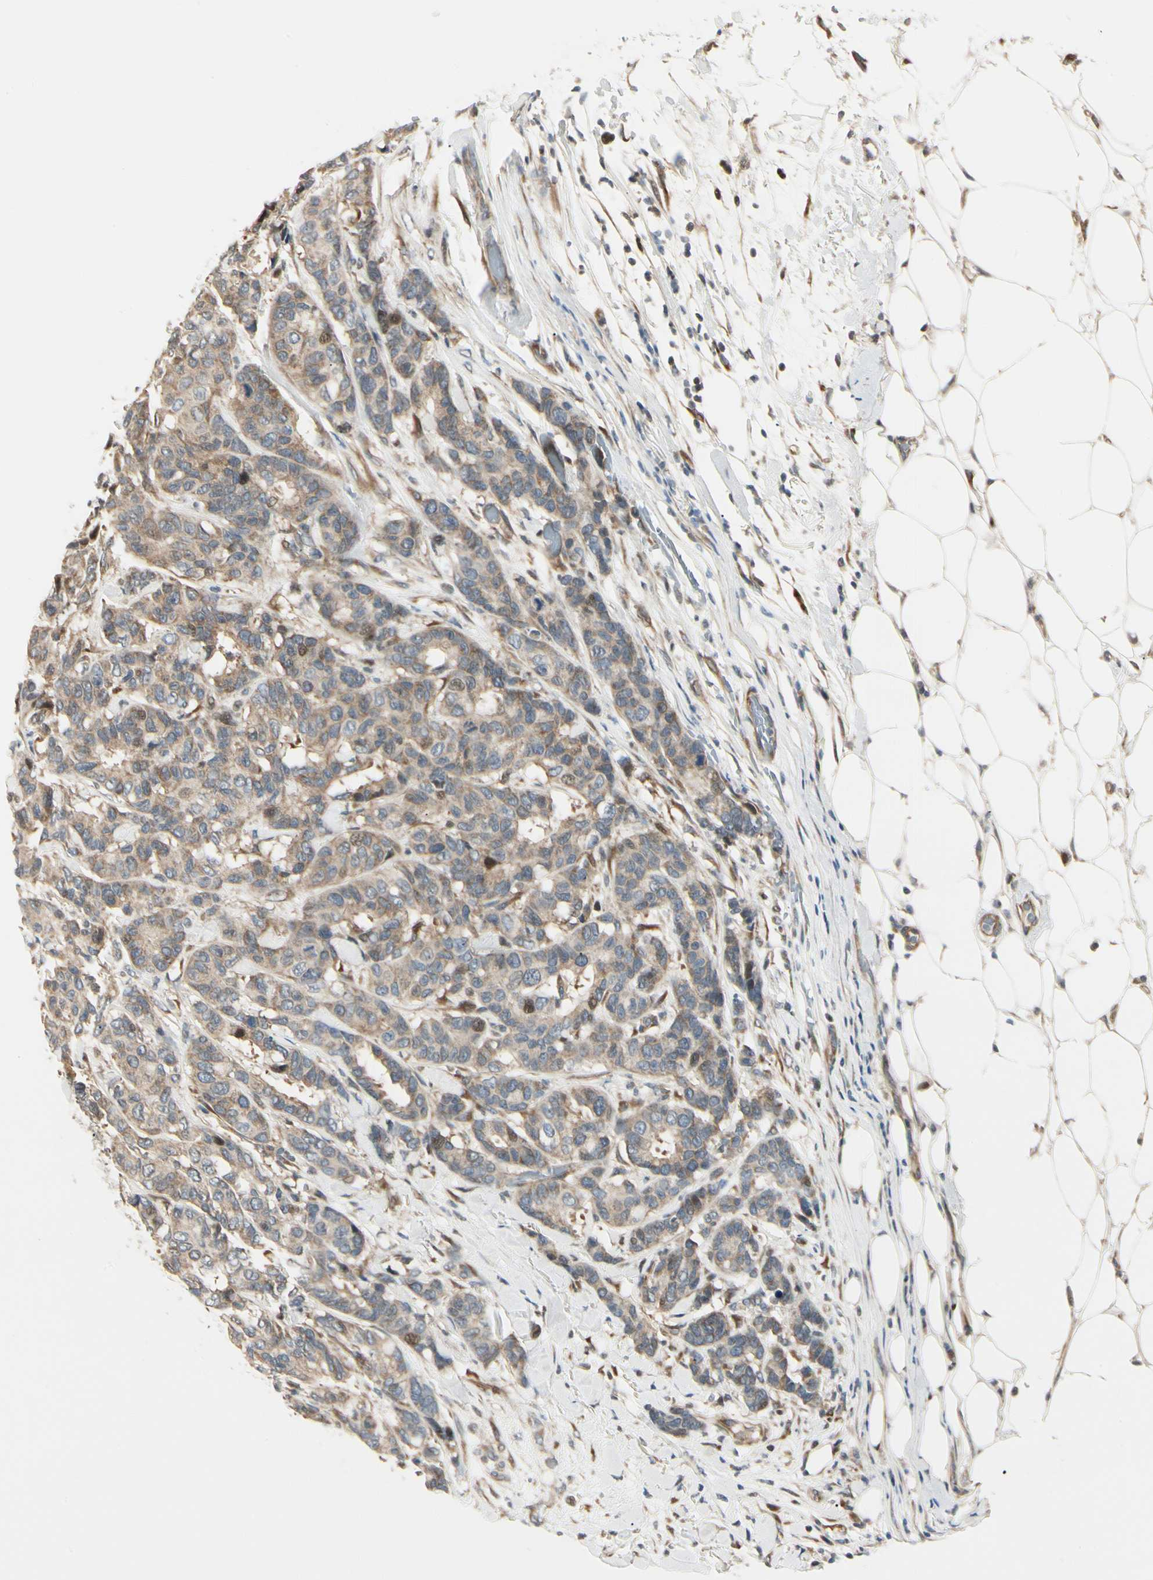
{"staining": {"intensity": "weak", "quantity": ">75%", "location": "cytoplasmic/membranous"}, "tissue": "breast cancer", "cell_type": "Tumor cells", "image_type": "cancer", "snomed": [{"axis": "morphology", "description": "Duct carcinoma"}, {"axis": "topography", "description": "Breast"}], "caption": "Immunohistochemistry (IHC) staining of breast infiltrating ductal carcinoma, which exhibits low levels of weak cytoplasmic/membranous staining in about >75% of tumor cells indicating weak cytoplasmic/membranous protein positivity. The staining was performed using DAB (3,3'-diaminobenzidine) (brown) for protein detection and nuclei were counterstained in hematoxylin (blue).", "gene": "P4HA3", "patient": {"sex": "female", "age": 87}}